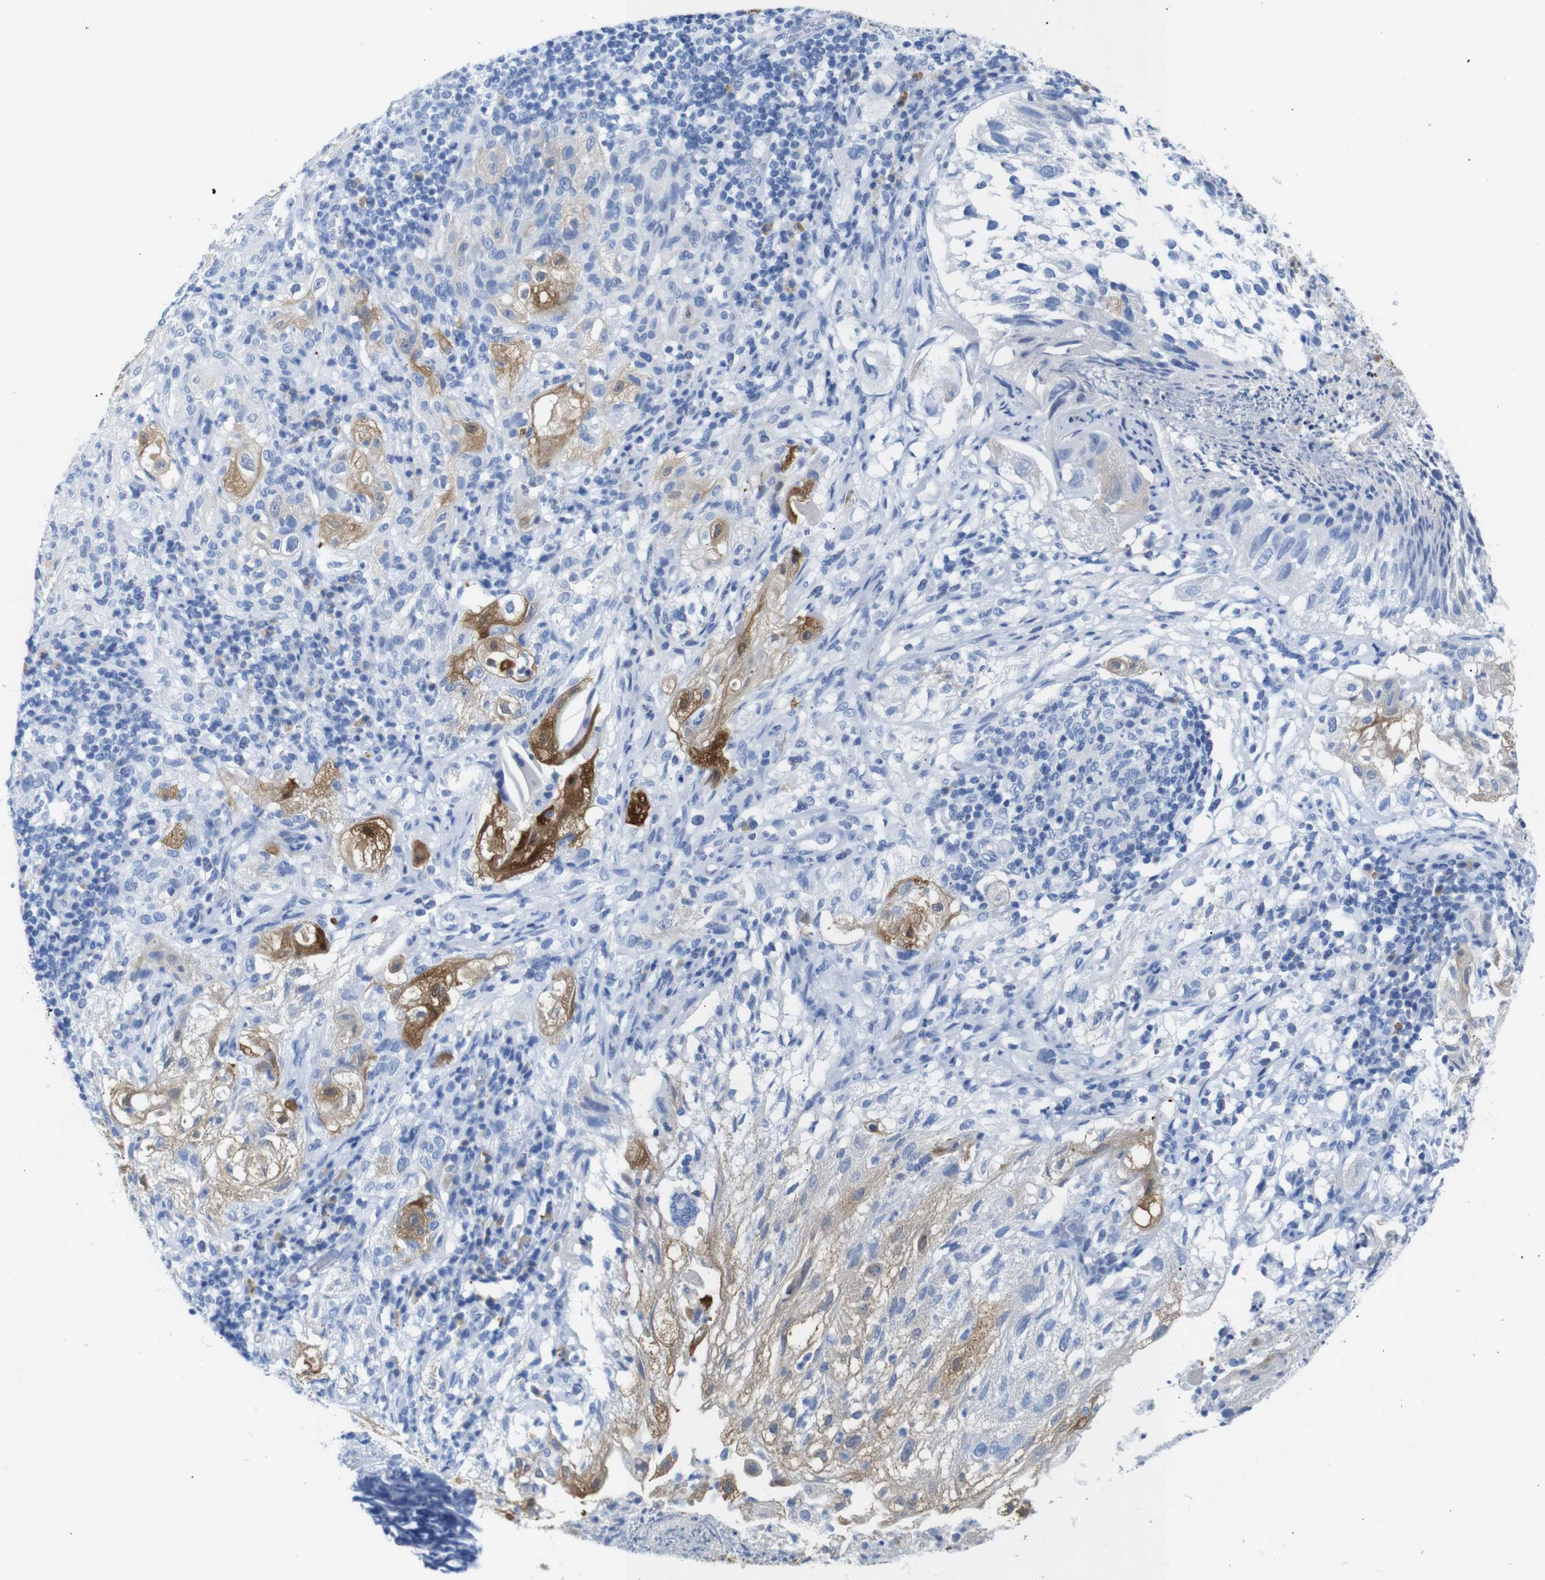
{"staining": {"intensity": "moderate", "quantity": "<25%", "location": "cytoplasmic/membranous"}, "tissue": "lung cancer", "cell_type": "Tumor cells", "image_type": "cancer", "snomed": [{"axis": "morphology", "description": "Inflammation, NOS"}, {"axis": "morphology", "description": "Squamous cell carcinoma, NOS"}, {"axis": "topography", "description": "Lymph node"}, {"axis": "topography", "description": "Soft tissue"}, {"axis": "topography", "description": "Lung"}], "caption": "The immunohistochemical stain labels moderate cytoplasmic/membranous staining in tumor cells of lung cancer tissue.", "gene": "ERVMER34-1", "patient": {"sex": "male", "age": 66}}